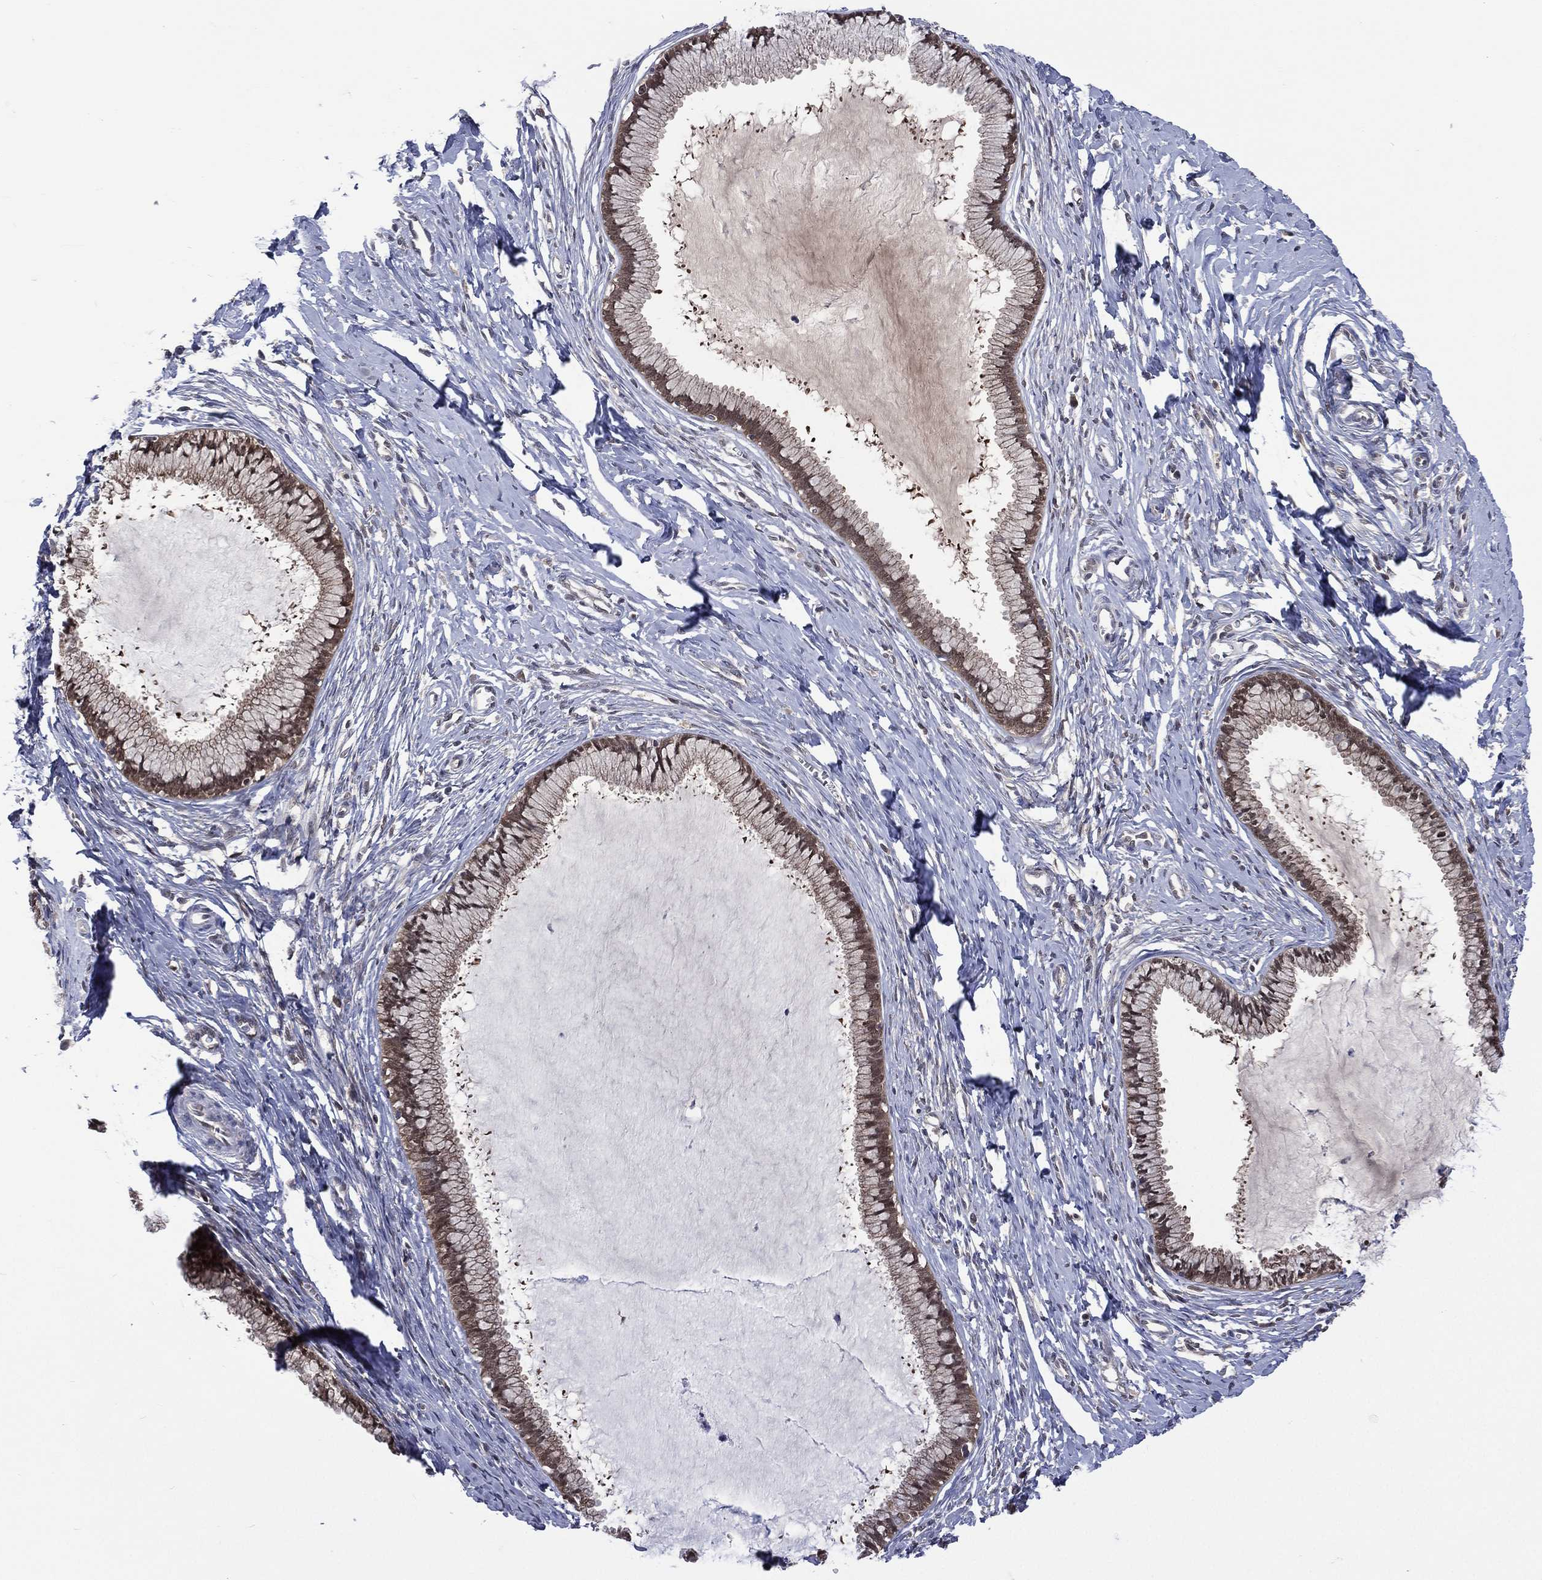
{"staining": {"intensity": "moderate", "quantity": "25%-75%", "location": "cytoplasmic/membranous,nuclear"}, "tissue": "cervix", "cell_type": "Glandular cells", "image_type": "normal", "snomed": [{"axis": "morphology", "description": "Normal tissue, NOS"}, {"axis": "topography", "description": "Cervix"}], "caption": "IHC photomicrograph of unremarkable cervix: human cervix stained using immunohistochemistry displays medium levels of moderate protein expression localized specifically in the cytoplasmic/membranous,nuclear of glandular cells, appearing as a cytoplasmic/membranous,nuclear brown color.", "gene": "MTAP", "patient": {"sex": "female", "age": 40}}